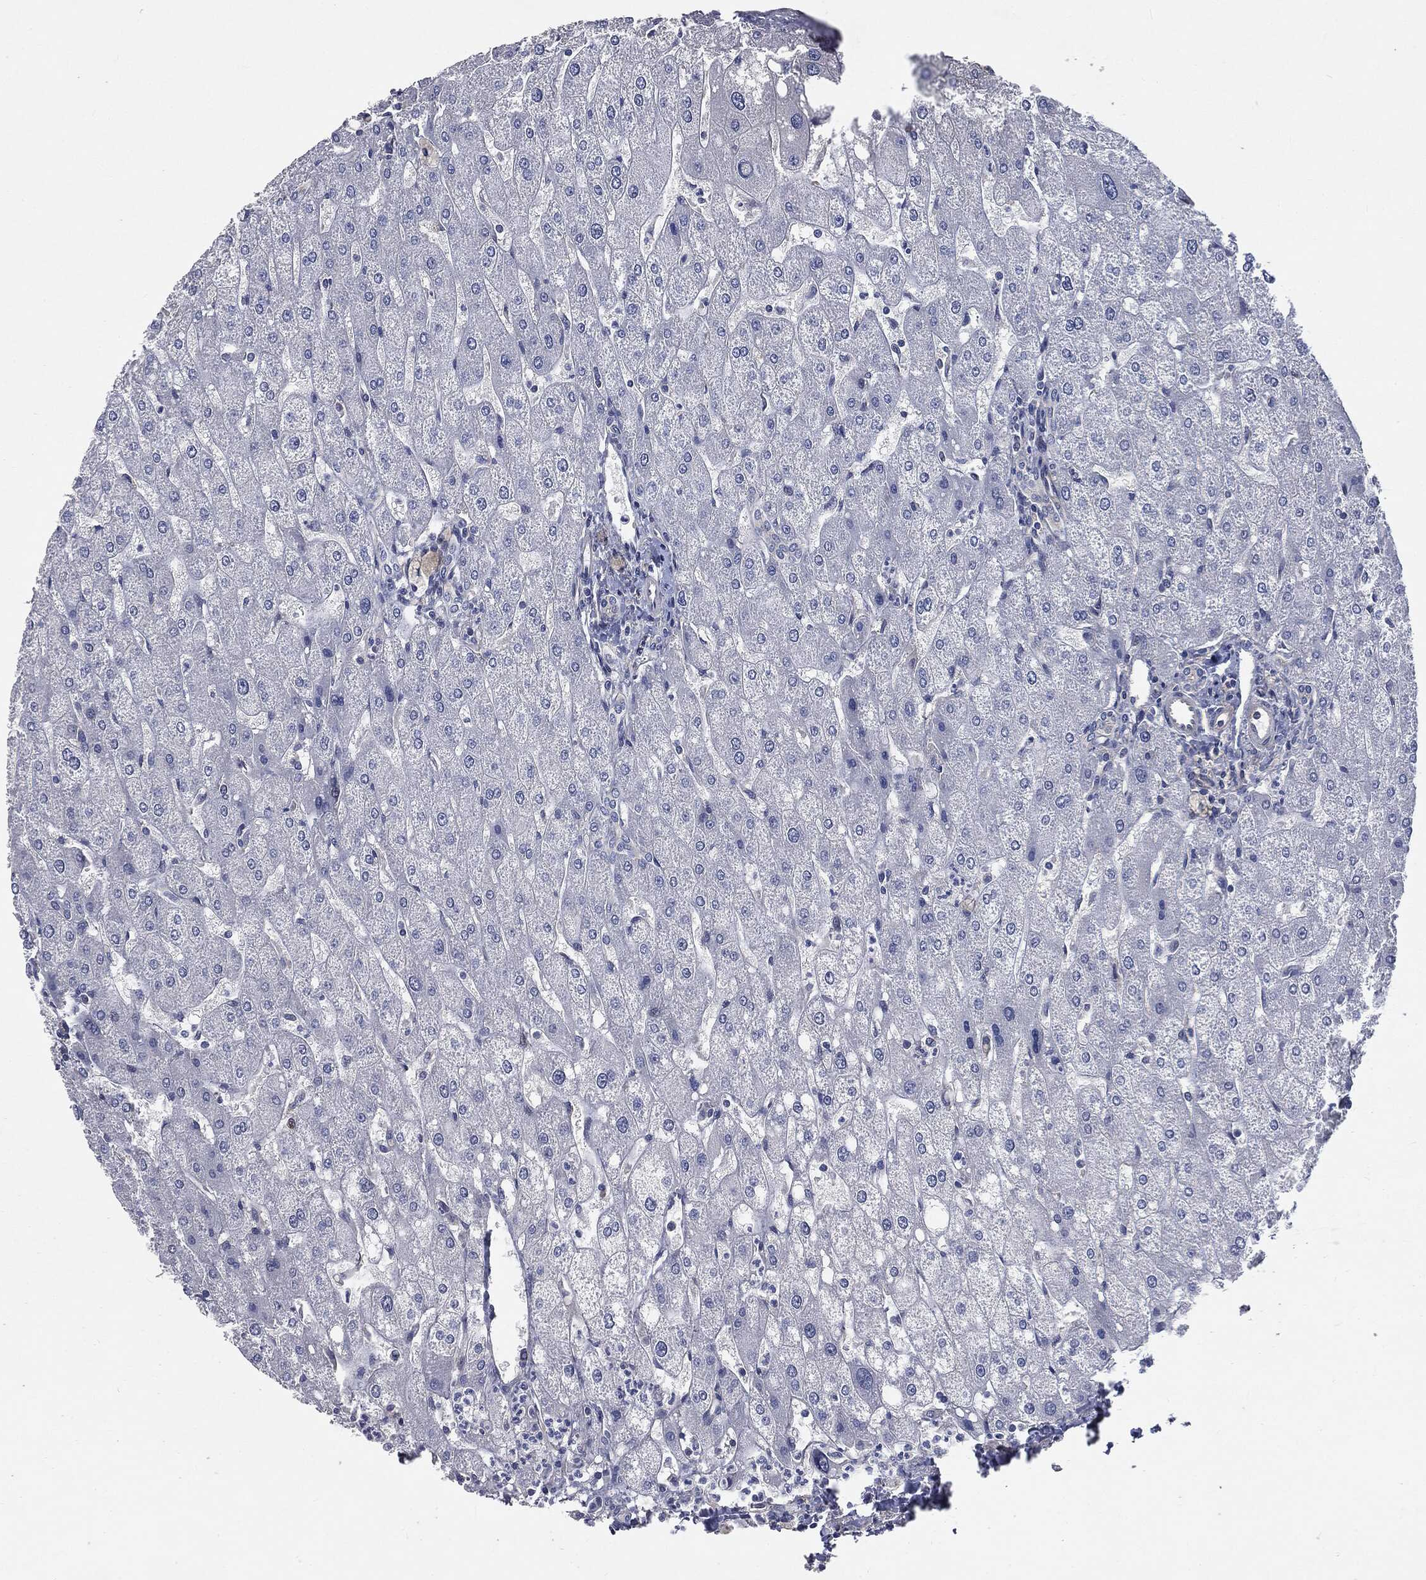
{"staining": {"intensity": "negative", "quantity": "none", "location": "none"}, "tissue": "liver", "cell_type": "Cholangiocytes", "image_type": "normal", "snomed": [{"axis": "morphology", "description": "Normal tissue, NOS"}, {"axis": "topography", "description": "Liver"}], "caption": "There is no significant expression in cholangiocytes of liver.", "gene": "EPS15L1", "patient": {"sex": "male", "age": 67}}